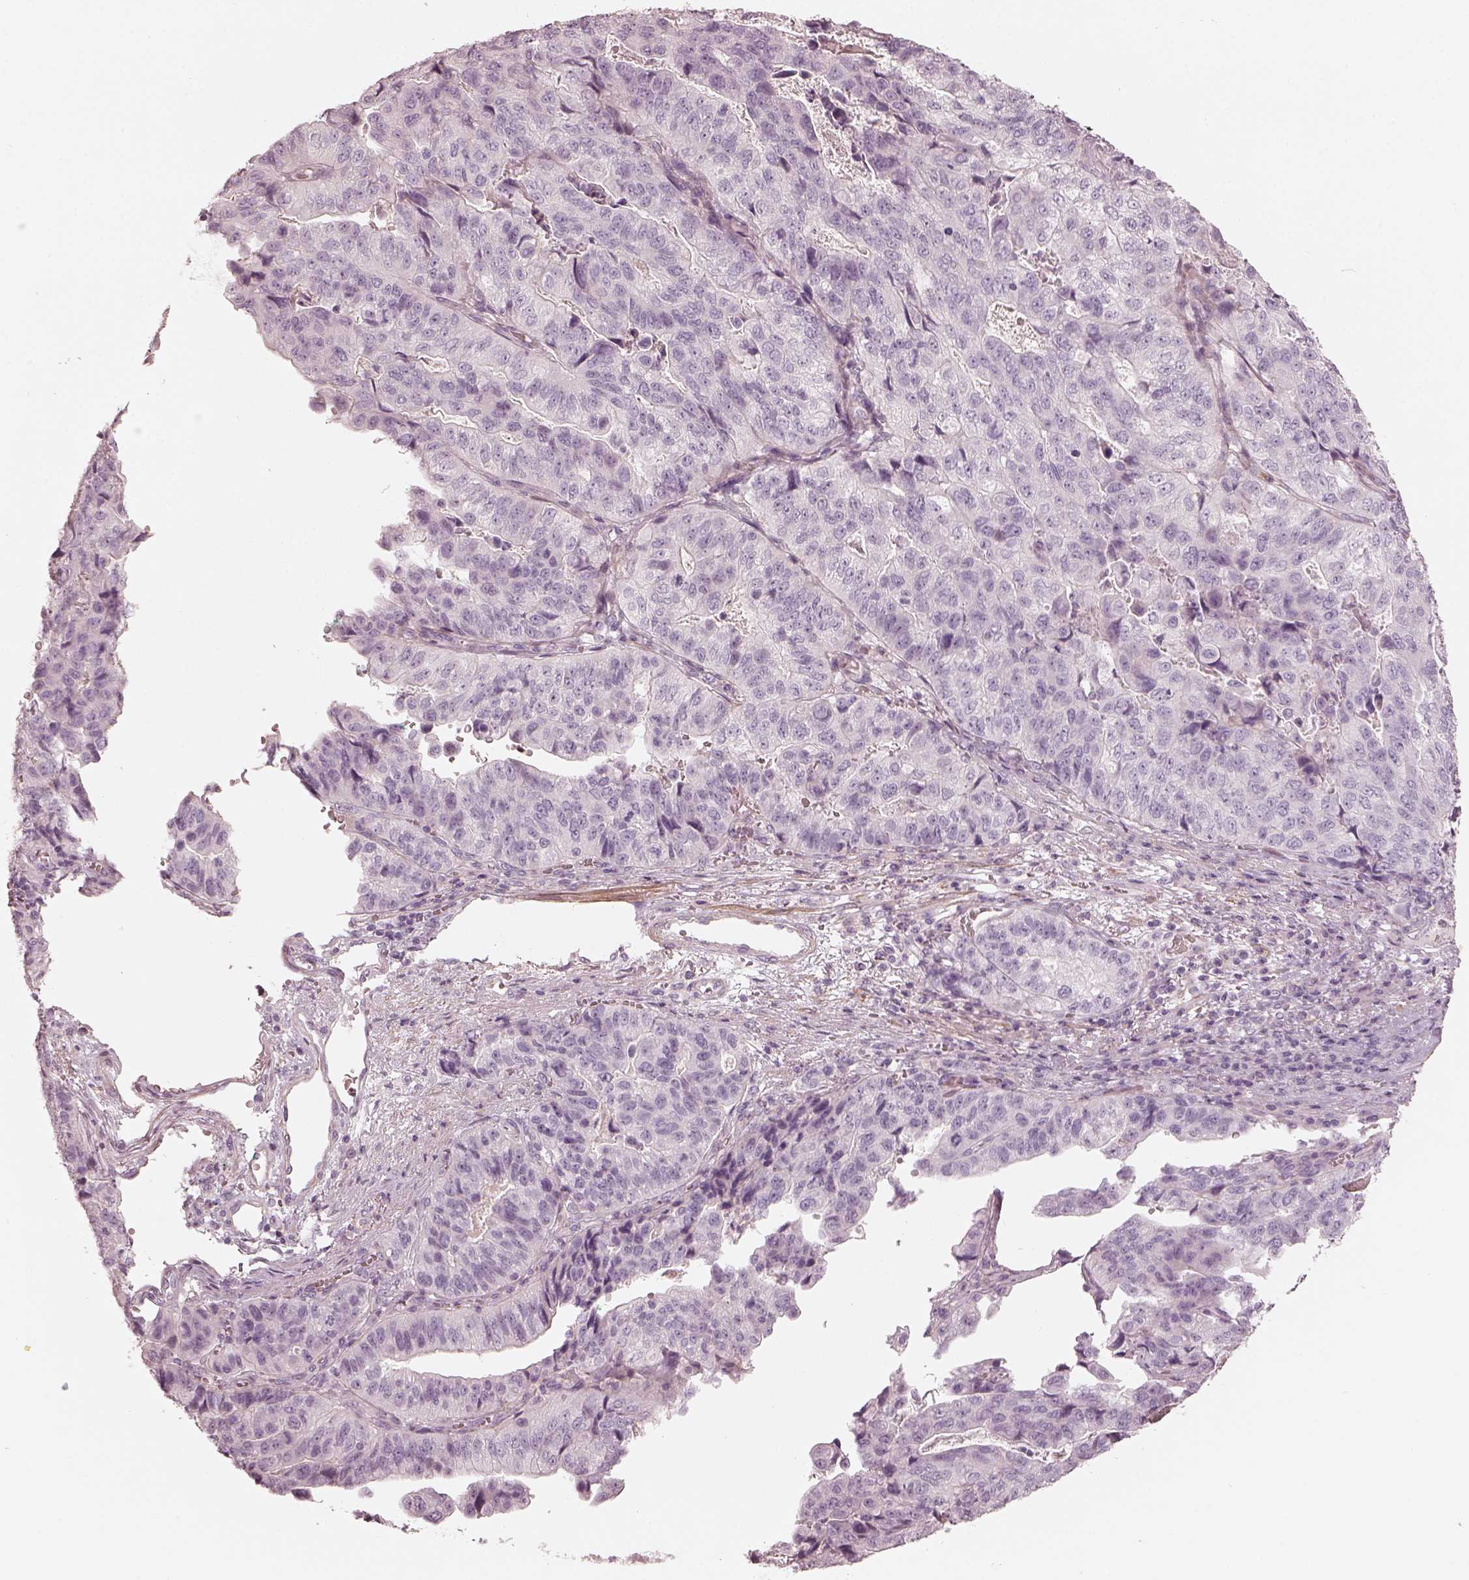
{"staining": {"intensity": "negative", "quantity": "none", "location": "none"}, "tissue": "stomach cancer", "cell_type": "Tumor cells", "image_type": "cancer", "snomed": [{"axis": "morphology", "description": "Adenocarcinoma, NOS"}, {"axis": "topography", "description": "Stomach, upper"}], "caption": "Tumor cells show no significant protein staining in adenocarcinoma (stomach).", "gene": "PRLHR", "patient": {"sex": "female", "age": 67}}